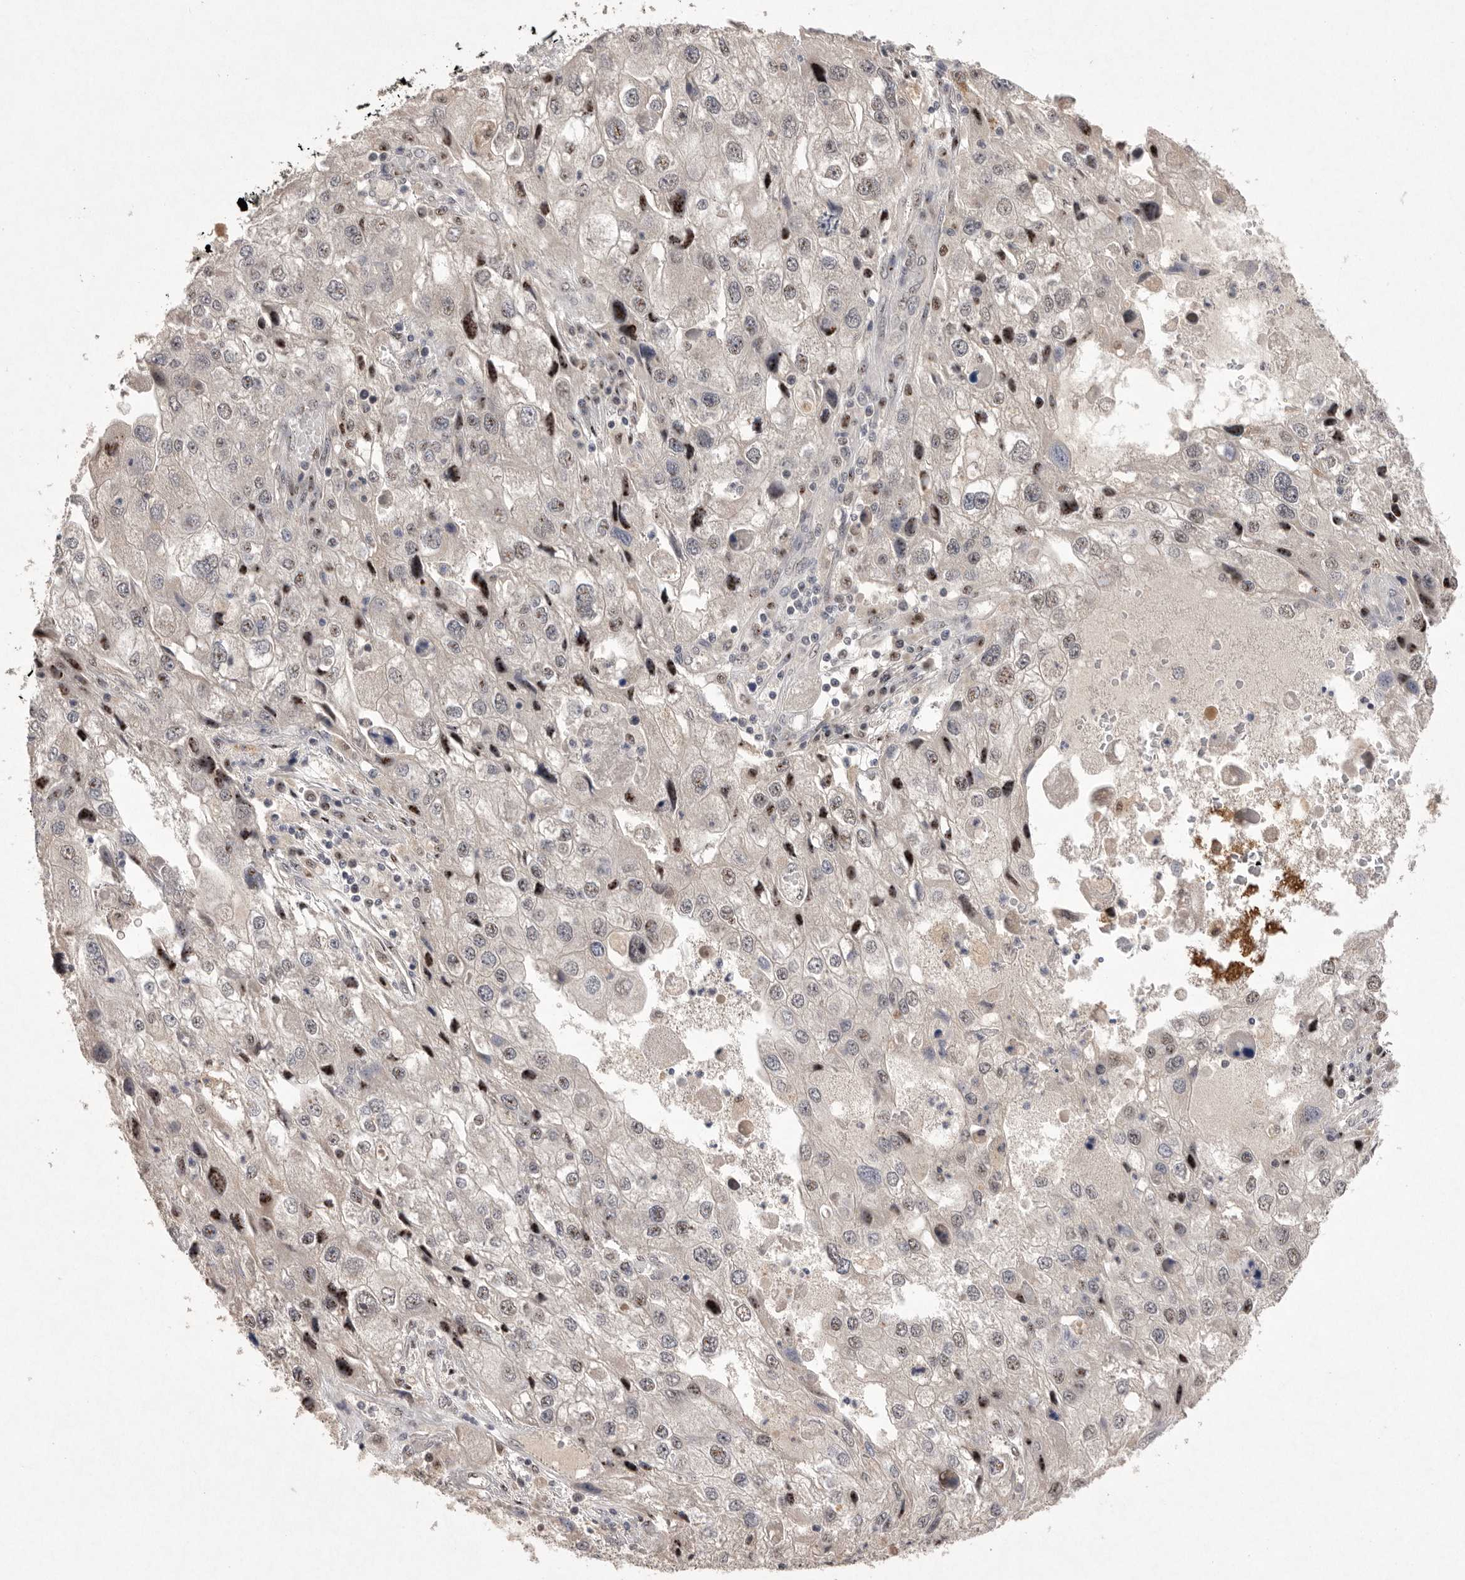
{"staining": {"intensity": "moderate", "quantity": "<25%", "location": "nuclear"}, "tissue": "endometrial cancer", "cell_type": "Tumor cells", "image_type": "cancer", "snomed": [{"axis": "morphology", "description": "Adenocarcinoma, NOS"}, {"axis": "topography", "description": "Endometrium"}], "caption": "This is a micrograph of IHC staining of endometrial cancer (adenocarcinoma), which shows moderate staining in the nuclear of tumor cells.", "gene": "HUS1", "patient": {"sex": "female", "age": 49}}